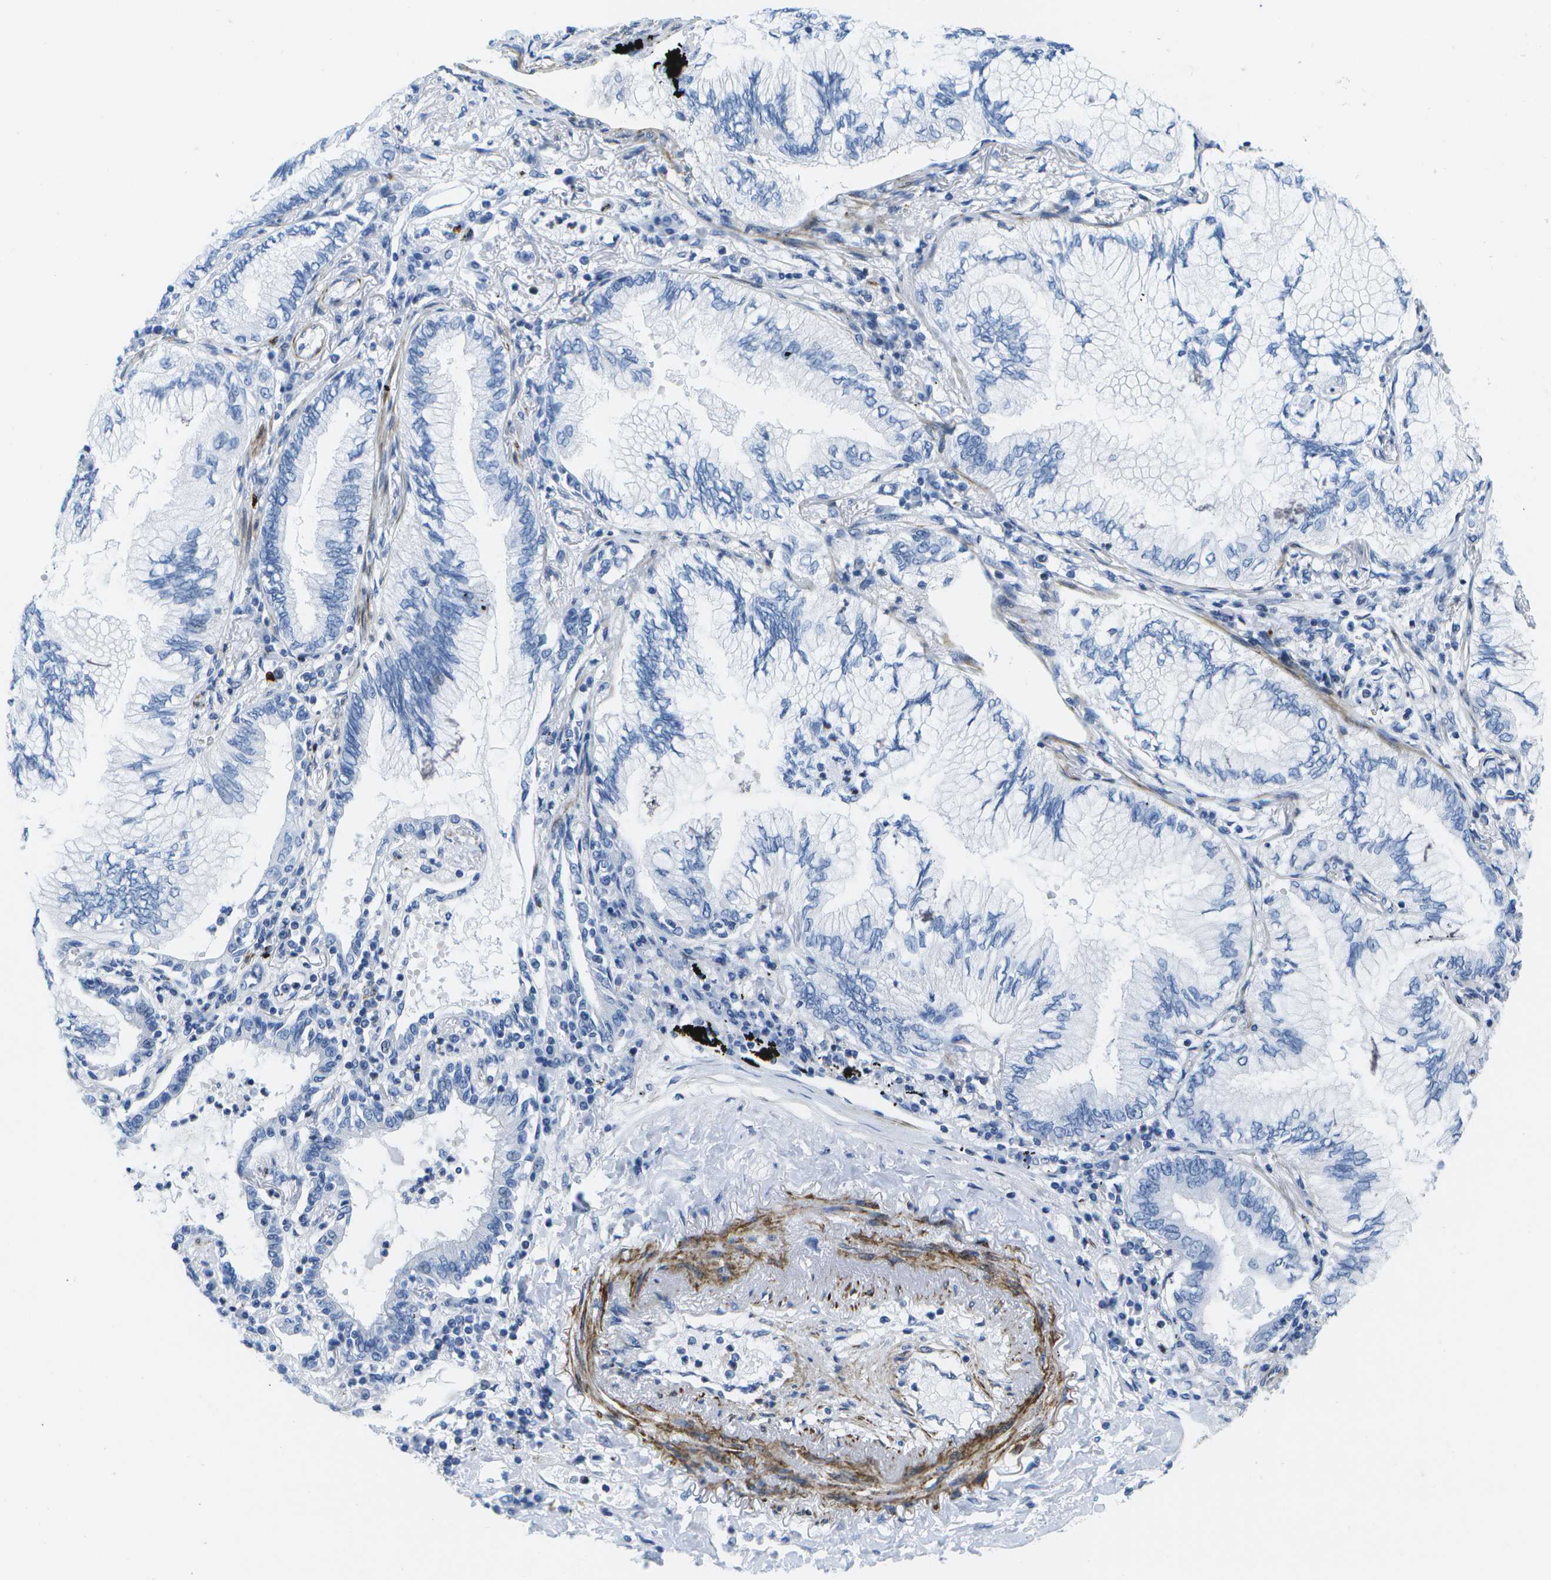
{"staining": {"intensity": "negative", "quantity": "none", "location": "none"}, "tissue": "lung cancer", "cell_type": "Tumor cells", "image_type": "cancer", "snomed": [{"axis": "morphology", "description": "Normal tissue, NOS"}, {"axis": "morphology", "description": "Adenocarcinoma, NOS"}, {"axis": "topography", "description": "Bronchus"}, {"axis": "topography", "description": "Lung"}], "caption": "Micrograph shows no significant protein expression in tumor cells of lung cancer (adenocarcinoma).", "gene": "ADGRG6", "patient": {"sex": "female", "age": 70}}